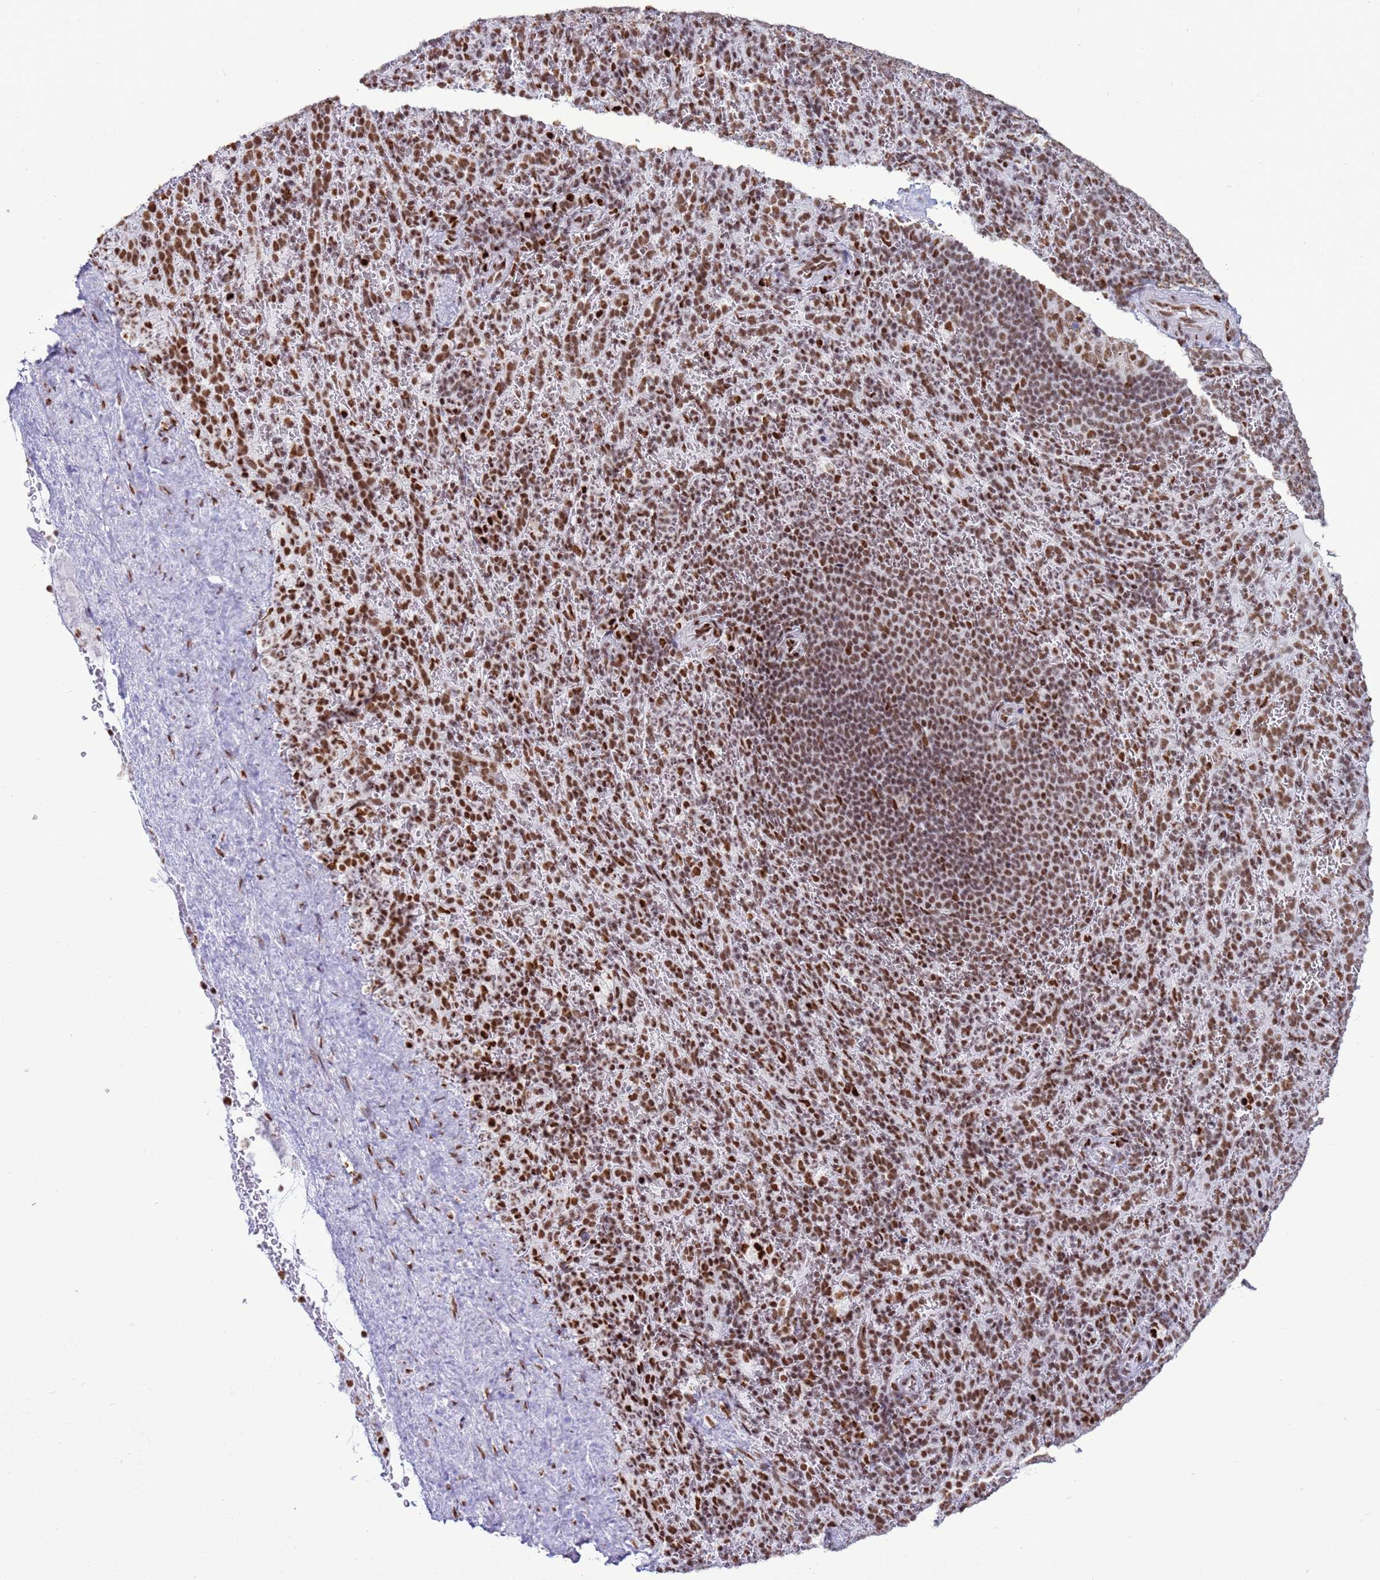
{"staining": {"intensity": "moderate", "quantity": ">75%", "location": "nuclear"}, "tissue": "spleen", "cell_type": "Cells in red pulp", "image_type": "normal", "snomed": [{"axis": "morphology", "description": "Normal tissue, NOS"}, {"axis": "topography", "description": "Spleen"}], "caption": "Spleen stained with a protein marker reveals moderate staining in cells in red pulp.", "gene": "RALY", "patient": {"sex": "female", "age": 21}}